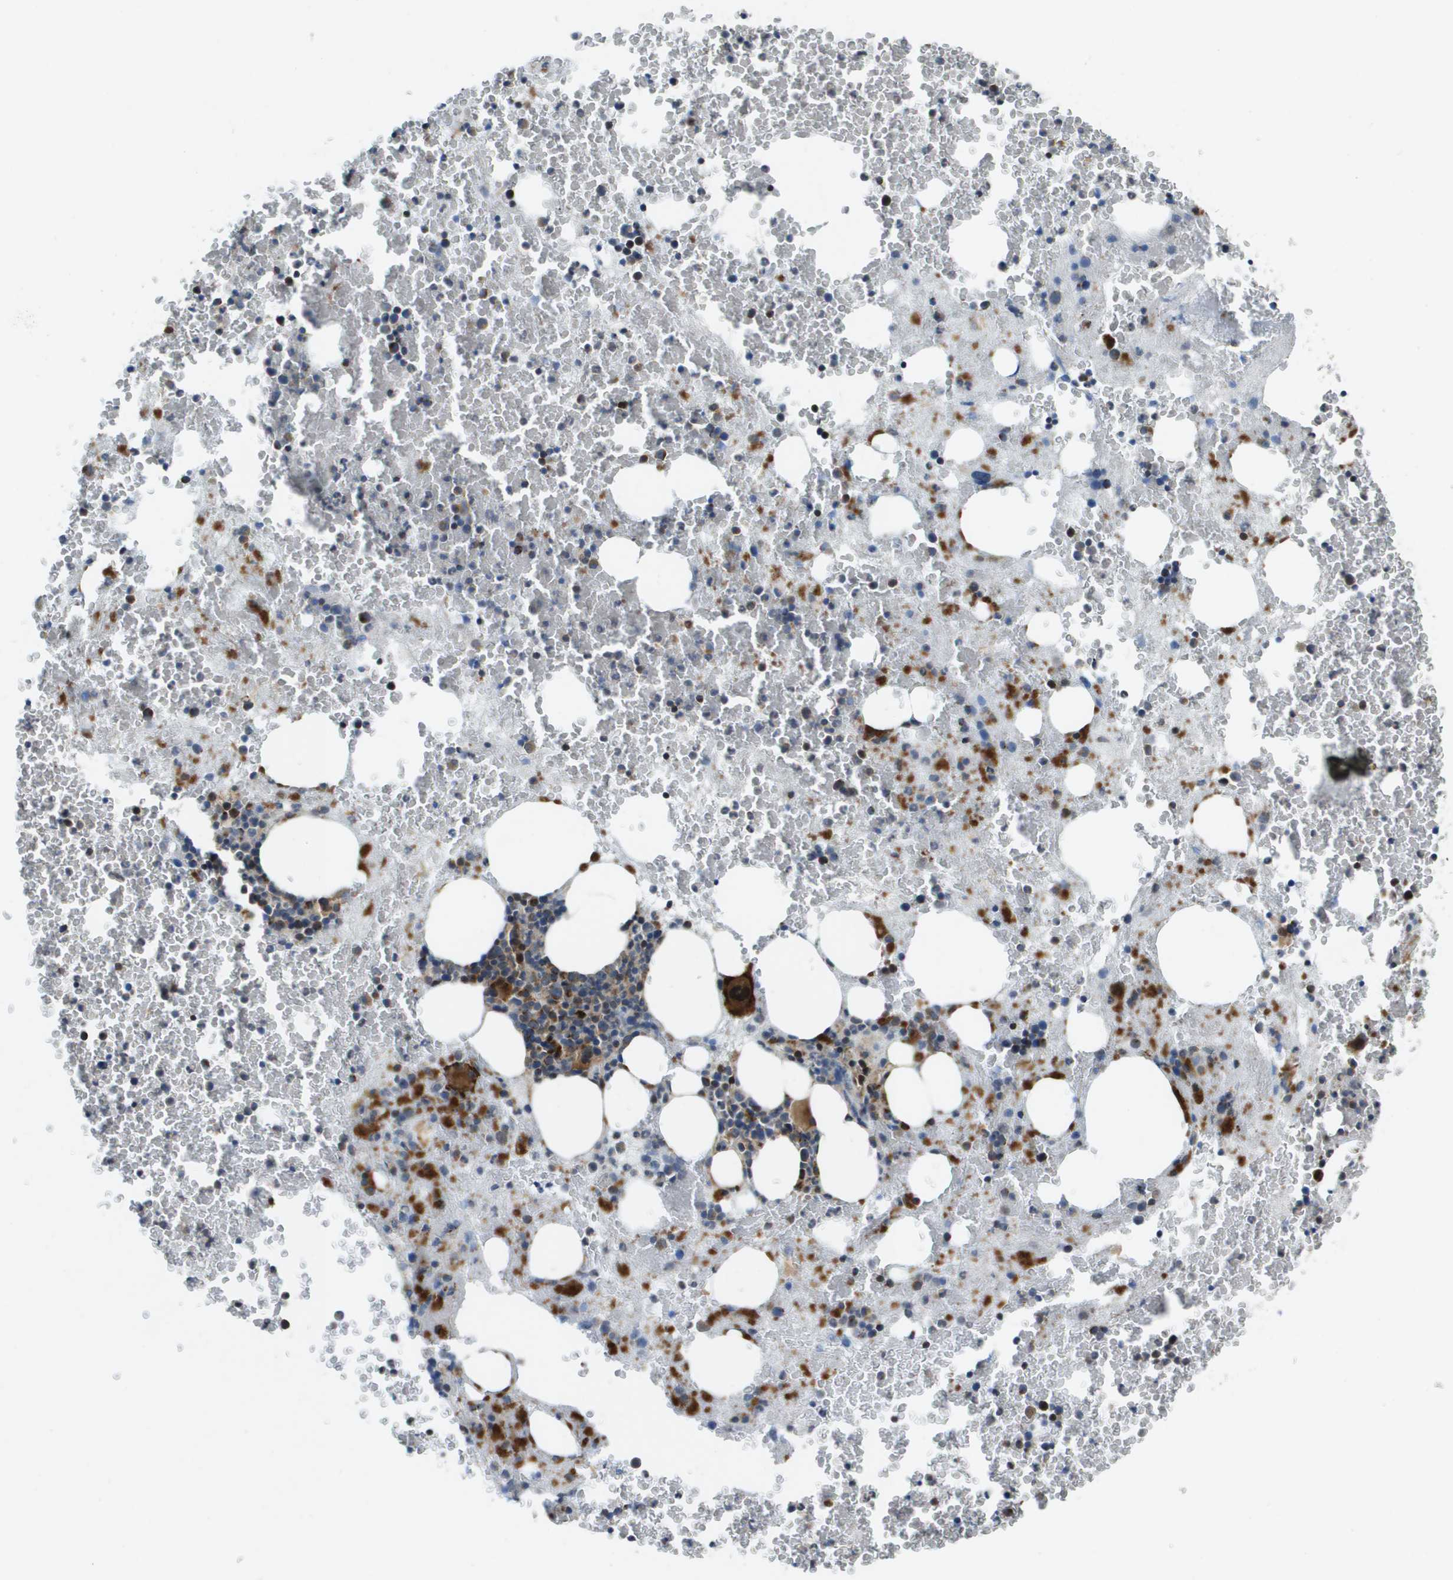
{"staining": {"intensity": "strong", "quantity": "<25%", "location": "cytoplasmic/membranous"}, "tissue": "bone marrow", "cell_type": "Hematopoietic cells", "image_type": "normal", "snomed": [{"axis": "morphology", "description": "Normal tissue, NOS"}, {"axis": "morphology", "description": "Inflammation, NOS"}, {"axis": "topography", "description": "Bone marrow"}], "caption": "IHC image of unremarkable bone marrow: bone marrow stained using IHC demonstrates medium levels of strong protein expression localized specifically in the cytoplasmic/membranous of hematopoietic cells, appearing as a cytoplasmic/membranous brown color.", "gene": "MGAT3", "patient": {"sex": "male", "age": 63}}